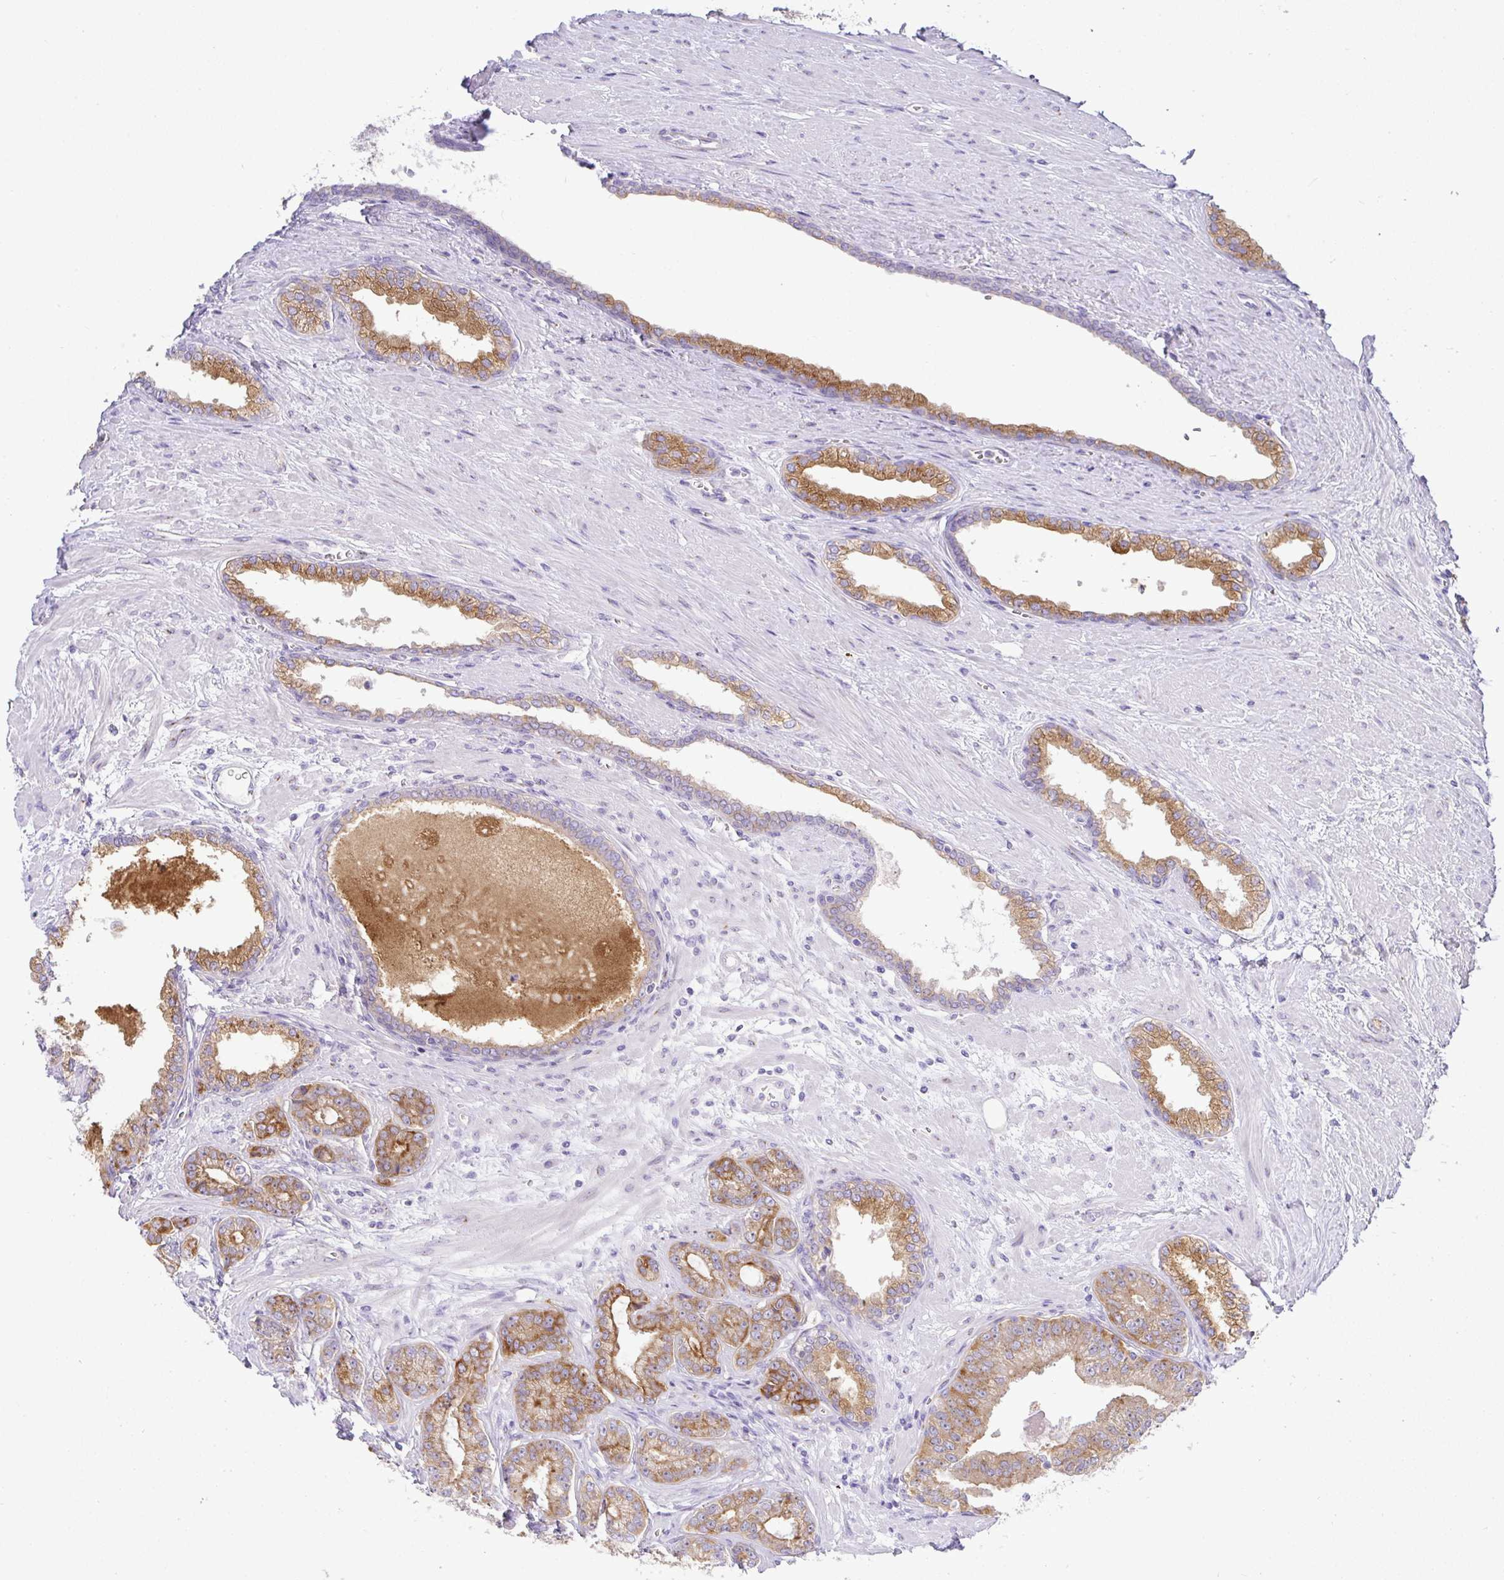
{"staining": {"intensity": "moderate", "quantity": ">75%", "location": "cytoplasmic/membranous"}, "tissue": "prostate cancer", "cell_type": "Tumor cells", "image_type": "cancer", "snomed": [{"axis": "morphology", "description": "Adenocarcinoma, Low grade"}, {"axis": "topography", "description": "Prostate"}], "caption": "DAB immunohistochemical staining of prostate cancer (adenocarcinoma (low-grade)) reveals moderate cytoplasmic/membranous protein staining in about >75% of tumor cells. (brown staining indicates protein expression, while blue staining denotes nuclei).", "gene": "FAM177A1", "patient": {"sex": "male", "age": 61}}